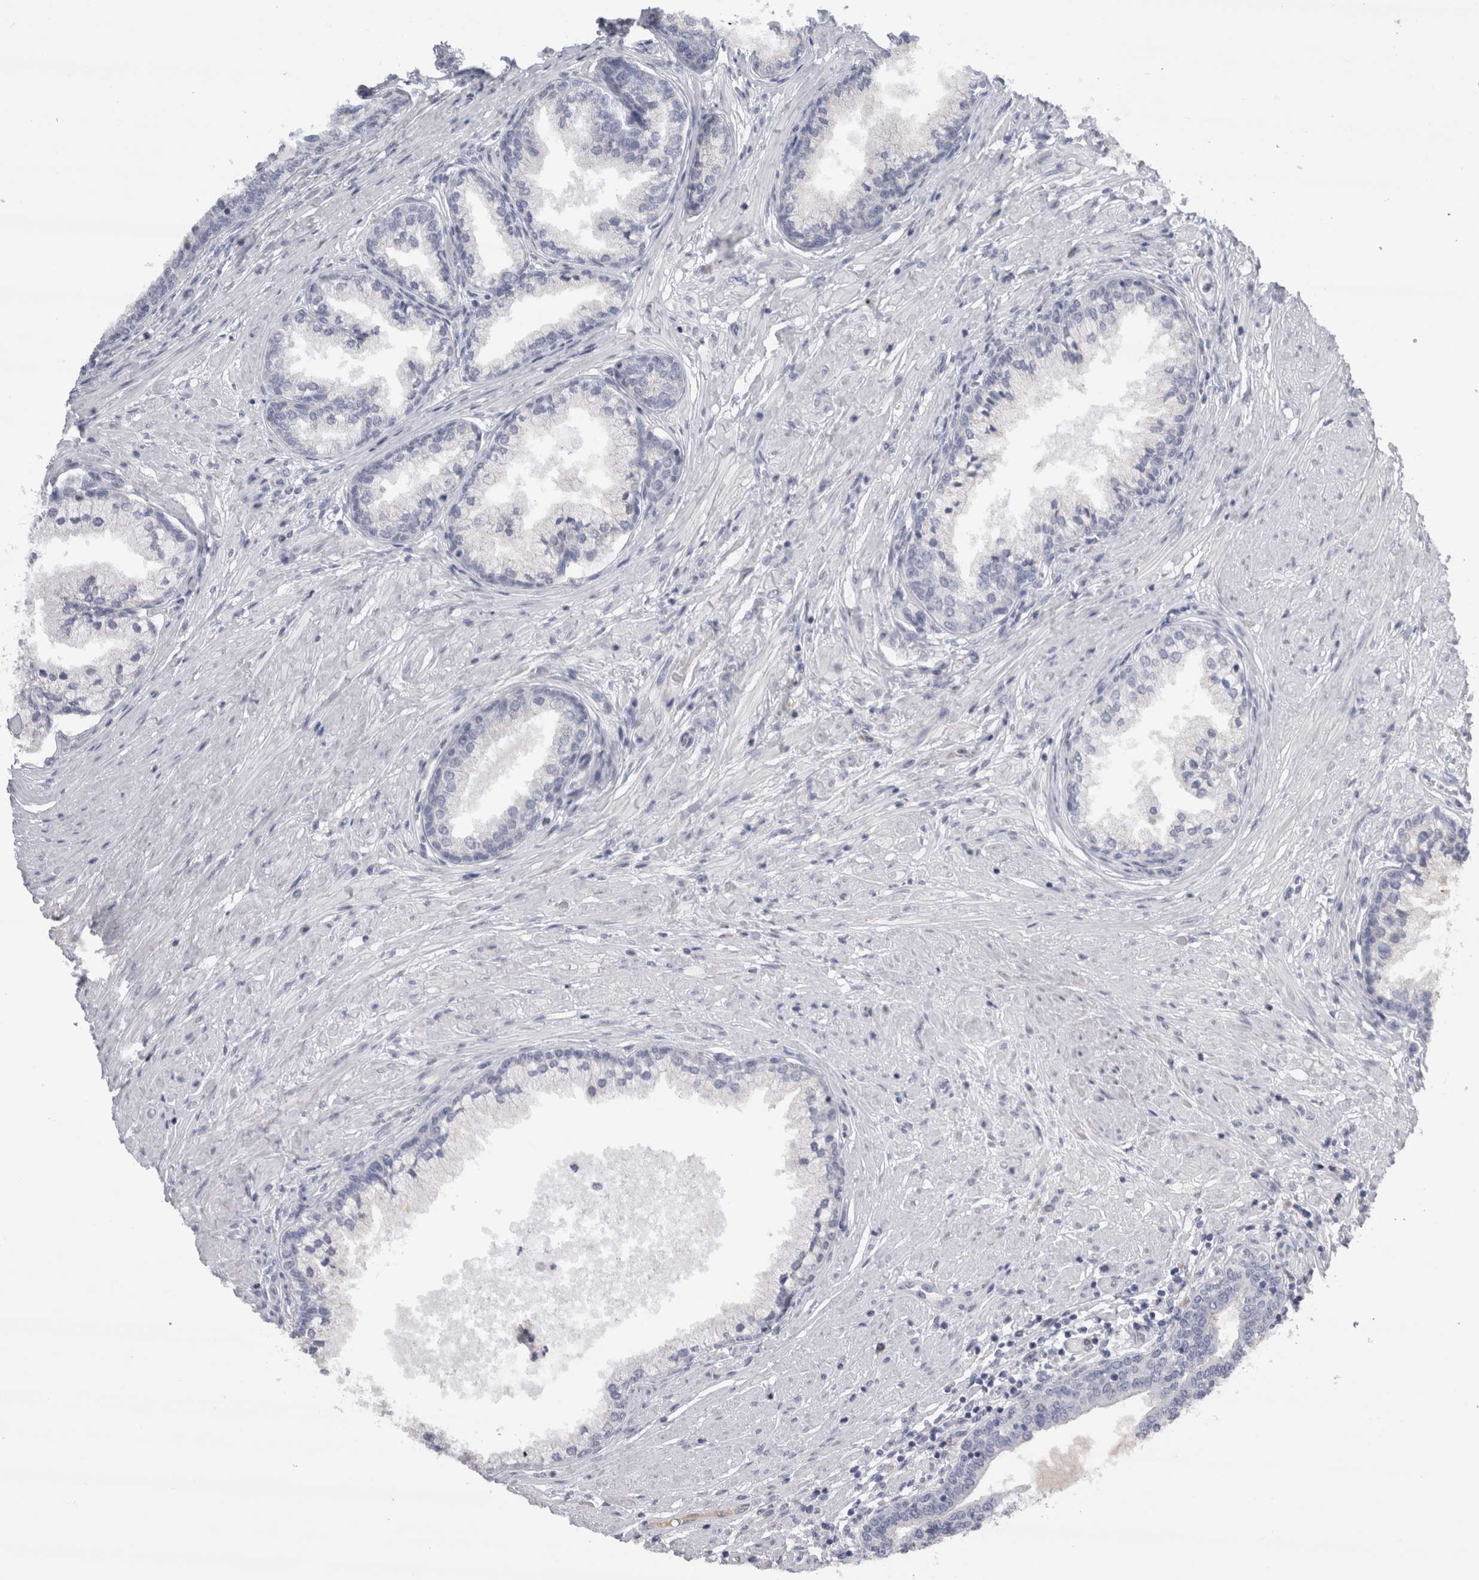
{"staining": {"intensity": "negative", "quantity": "none", "location": "none"}, "tissue": "prostate cancer", "cell_type": "Tumor cells", "image_type": "cancer", "snomed": [{"axis": "morphology", "description": "Adenocarcinoma, High grade"}, {"axis": "topography", "description": "Prostate"}], "caption": "Photomicrograph shows no significant protein expression in tumor cells of prostate cancer.", "gene": "REG1A", "patient": {"sex": "male", "age": 61}}